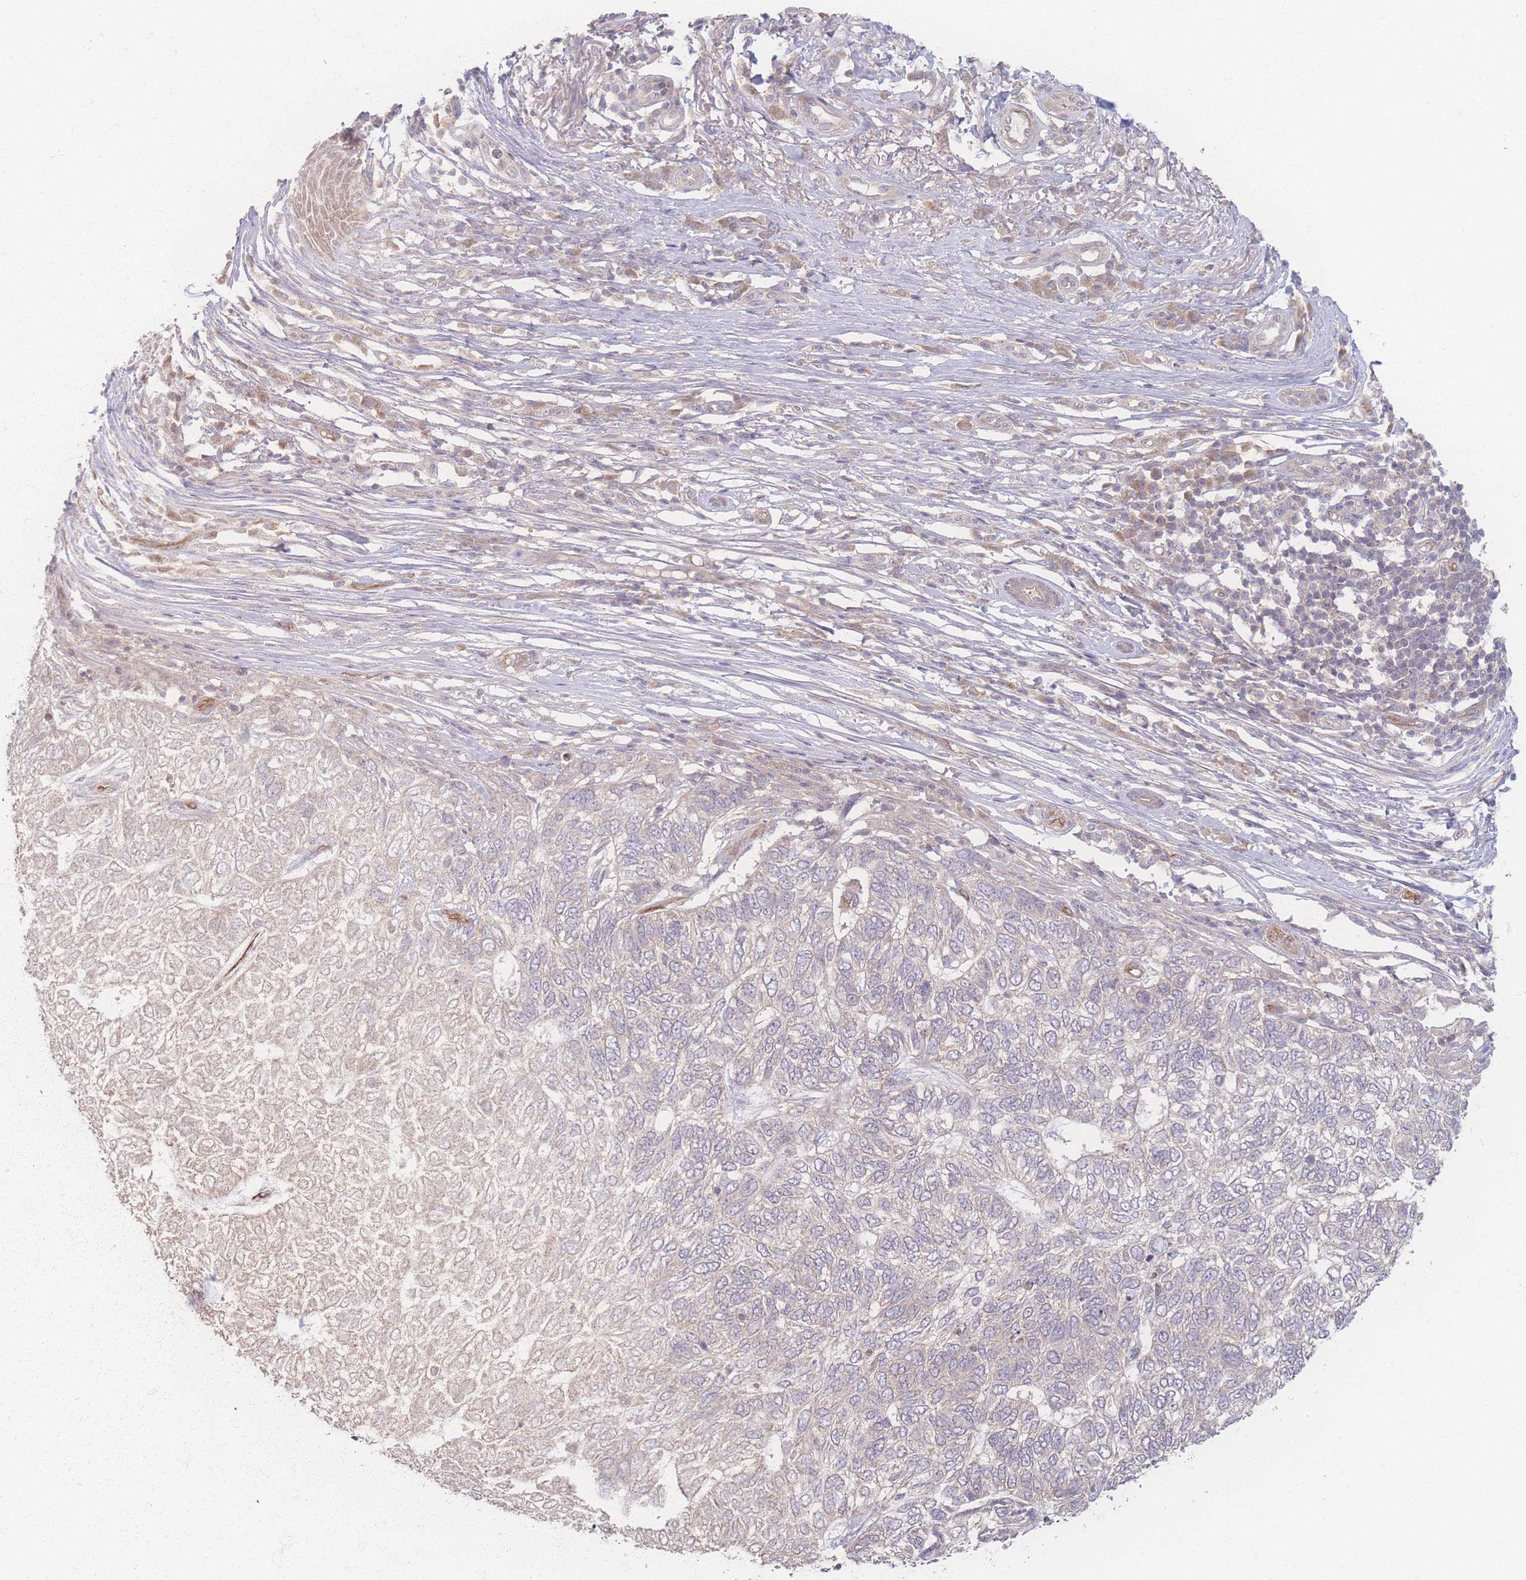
{"staining": {"intensity": "negative", "quantity": "none", "location": "none"}, "tissue": "skin cancer", "cell_type": "Tumor cells", "image_type": "cancer", "snomed": [{"axis": "morphology", "description": "Basal cell carcinoma"}, {"axis": "topography", "description": "Skin"}], "caption": "Tumor cells are negative for brown protein staining in skin basal cell carcinoma. (Stains: DAB immunohistochemistry with hematoxylin counter stain, Microscopy: brightfield microscopy at high magnification).", "gene": "INSR", "patient": {"sex": "female", "age": 65}}